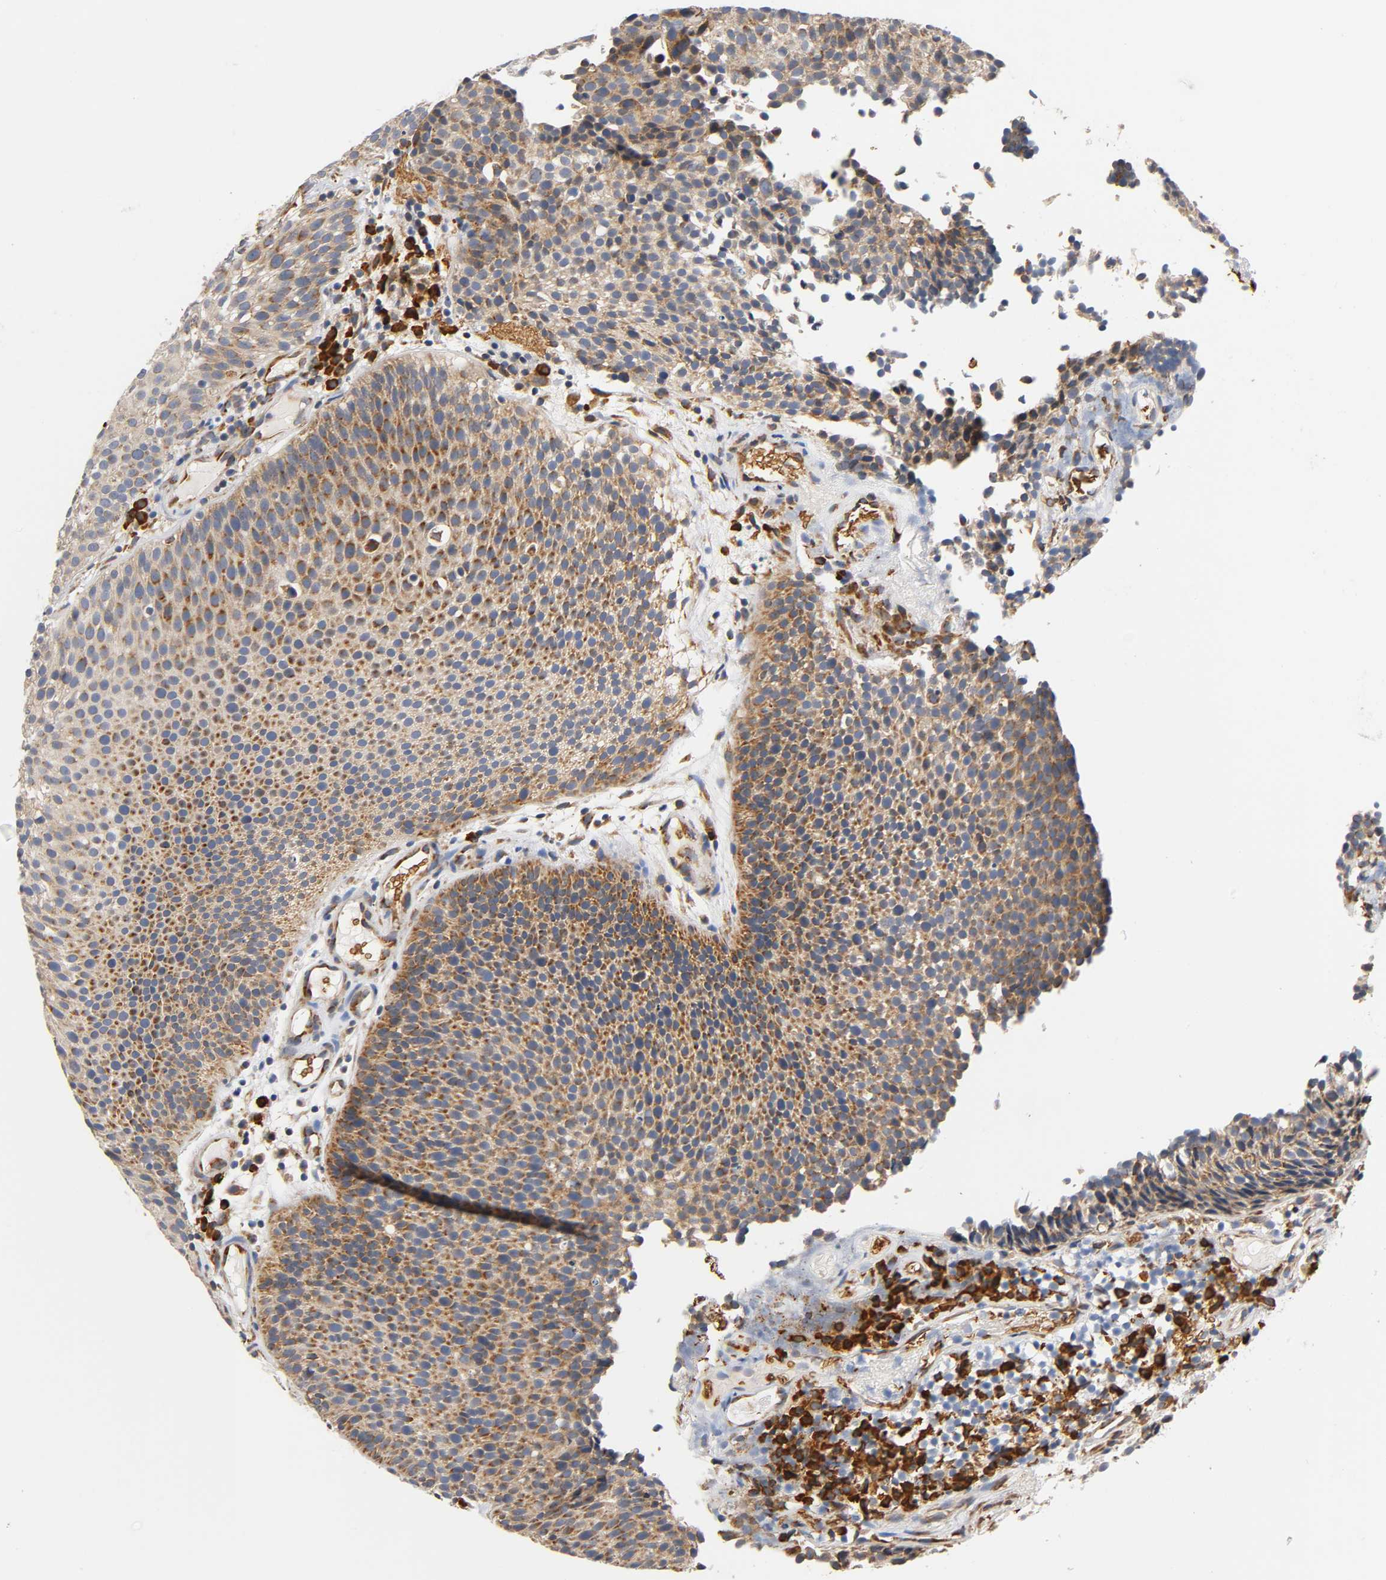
{"staining": {"intensity": "moderate", "quantity": ">75%", "location": "cytoplasmic/membranous"}, "tissue": "urothelial cancer", "cell_type": "Tumor cells", "image_type": "cancer", "snomed": [{"axis": "morphology", "description": "Urothelial carcinoma, Low grade"}, {"axis": "topography", "description": "Urinary bladder"}], "caption": "Moderate cytoplasmic/membranous positivity for a protein is appreciated in about >75% of tumor cells of urothelial cancer using immunohistochemistry.", "gene": "UCKL1", "patient": {"sex": "male", "age": 85}}